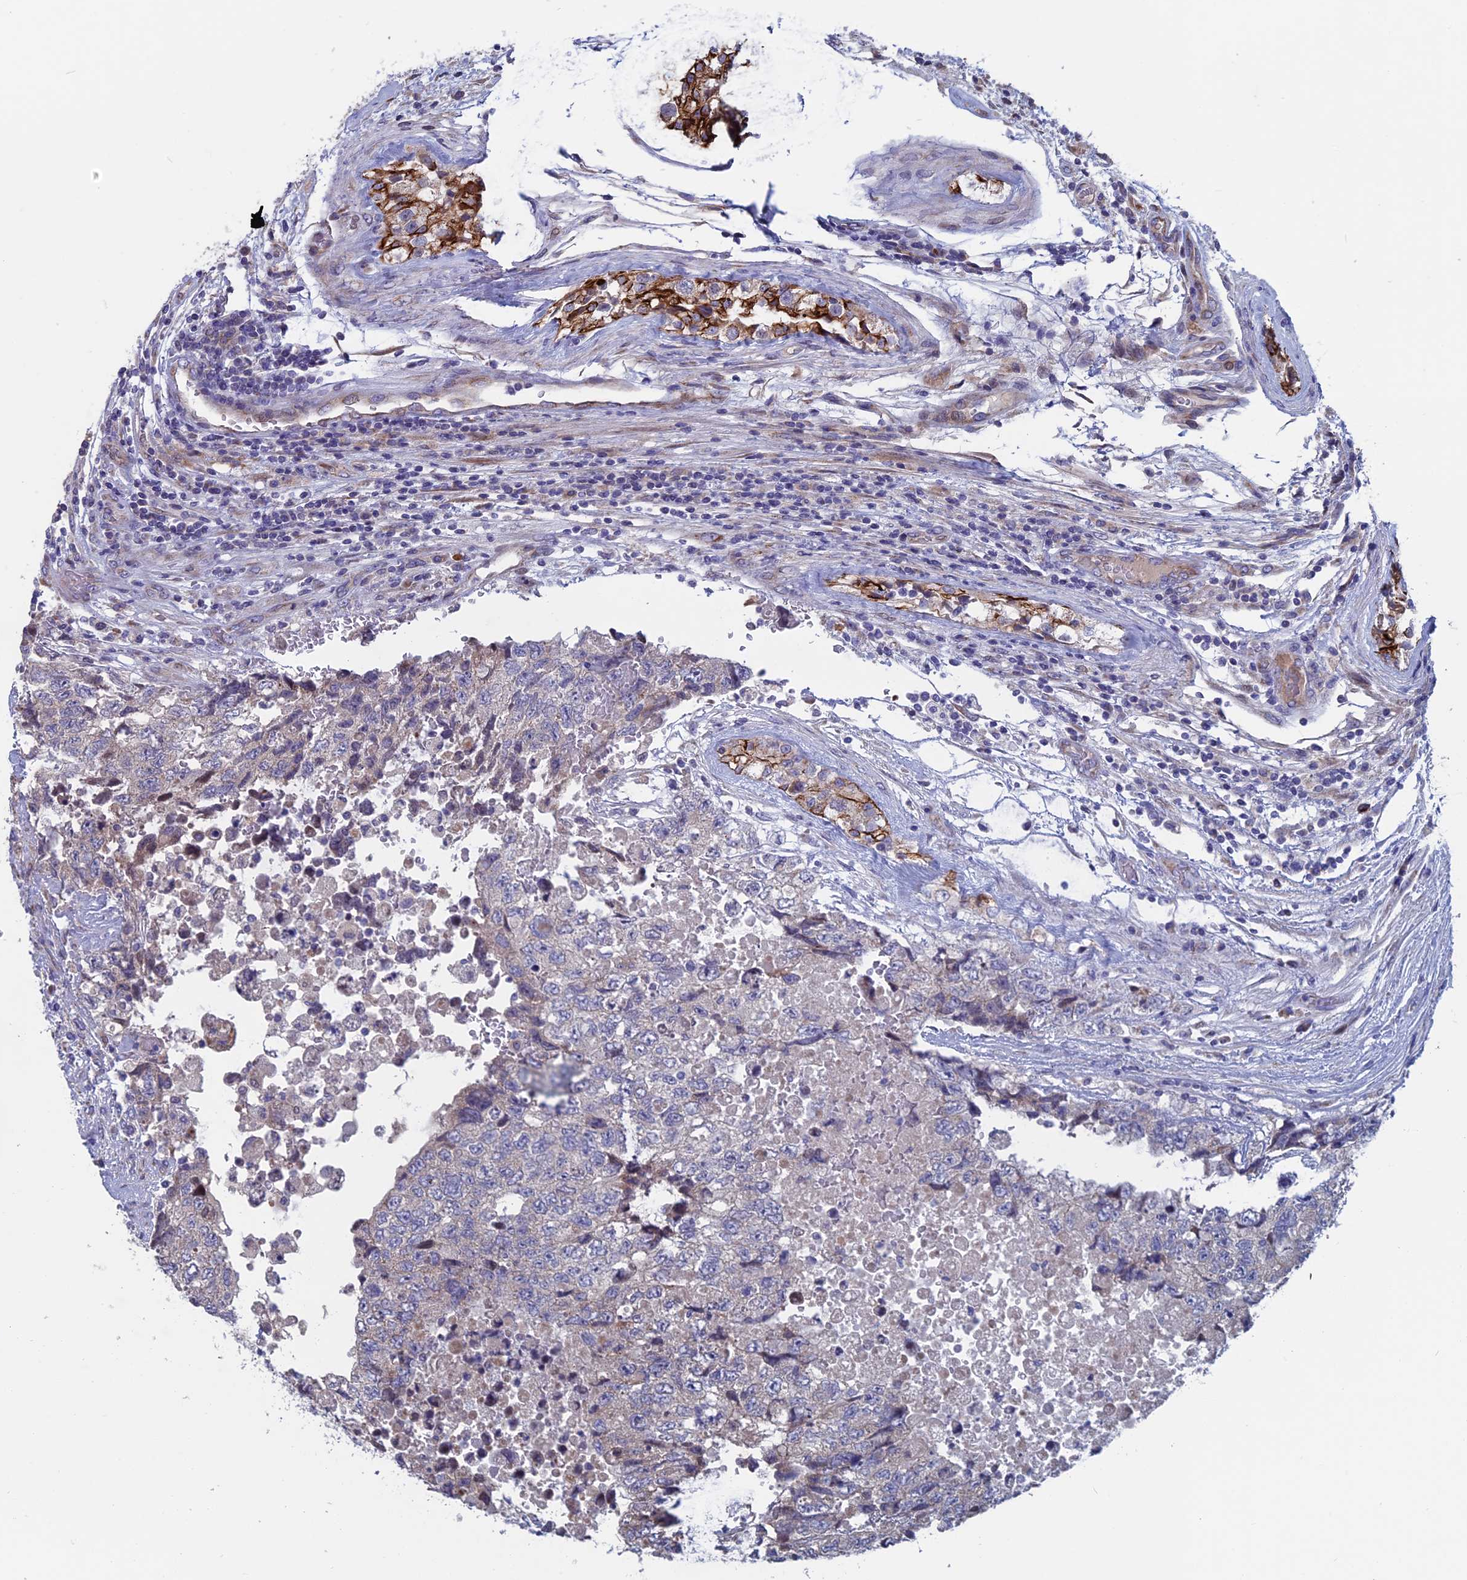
{"staining": {"intensity": "negative", "quantity": "none", "location": "none"}, "tissue": "testis cancer", "cell_type": "Tumor cells", "image_type": "cancer", "snomed": [{"axis": "morphology", "description": "Carcinoma, Embryonal, NOS"}, {"axis": "topography", "description": "Testis"}], "caption": "Human testis cancer stained for a protein using IHC shows no staining in tumor cells.", "gene": "NIBAN3", "patient": {"sex": "male", "age": 36}}